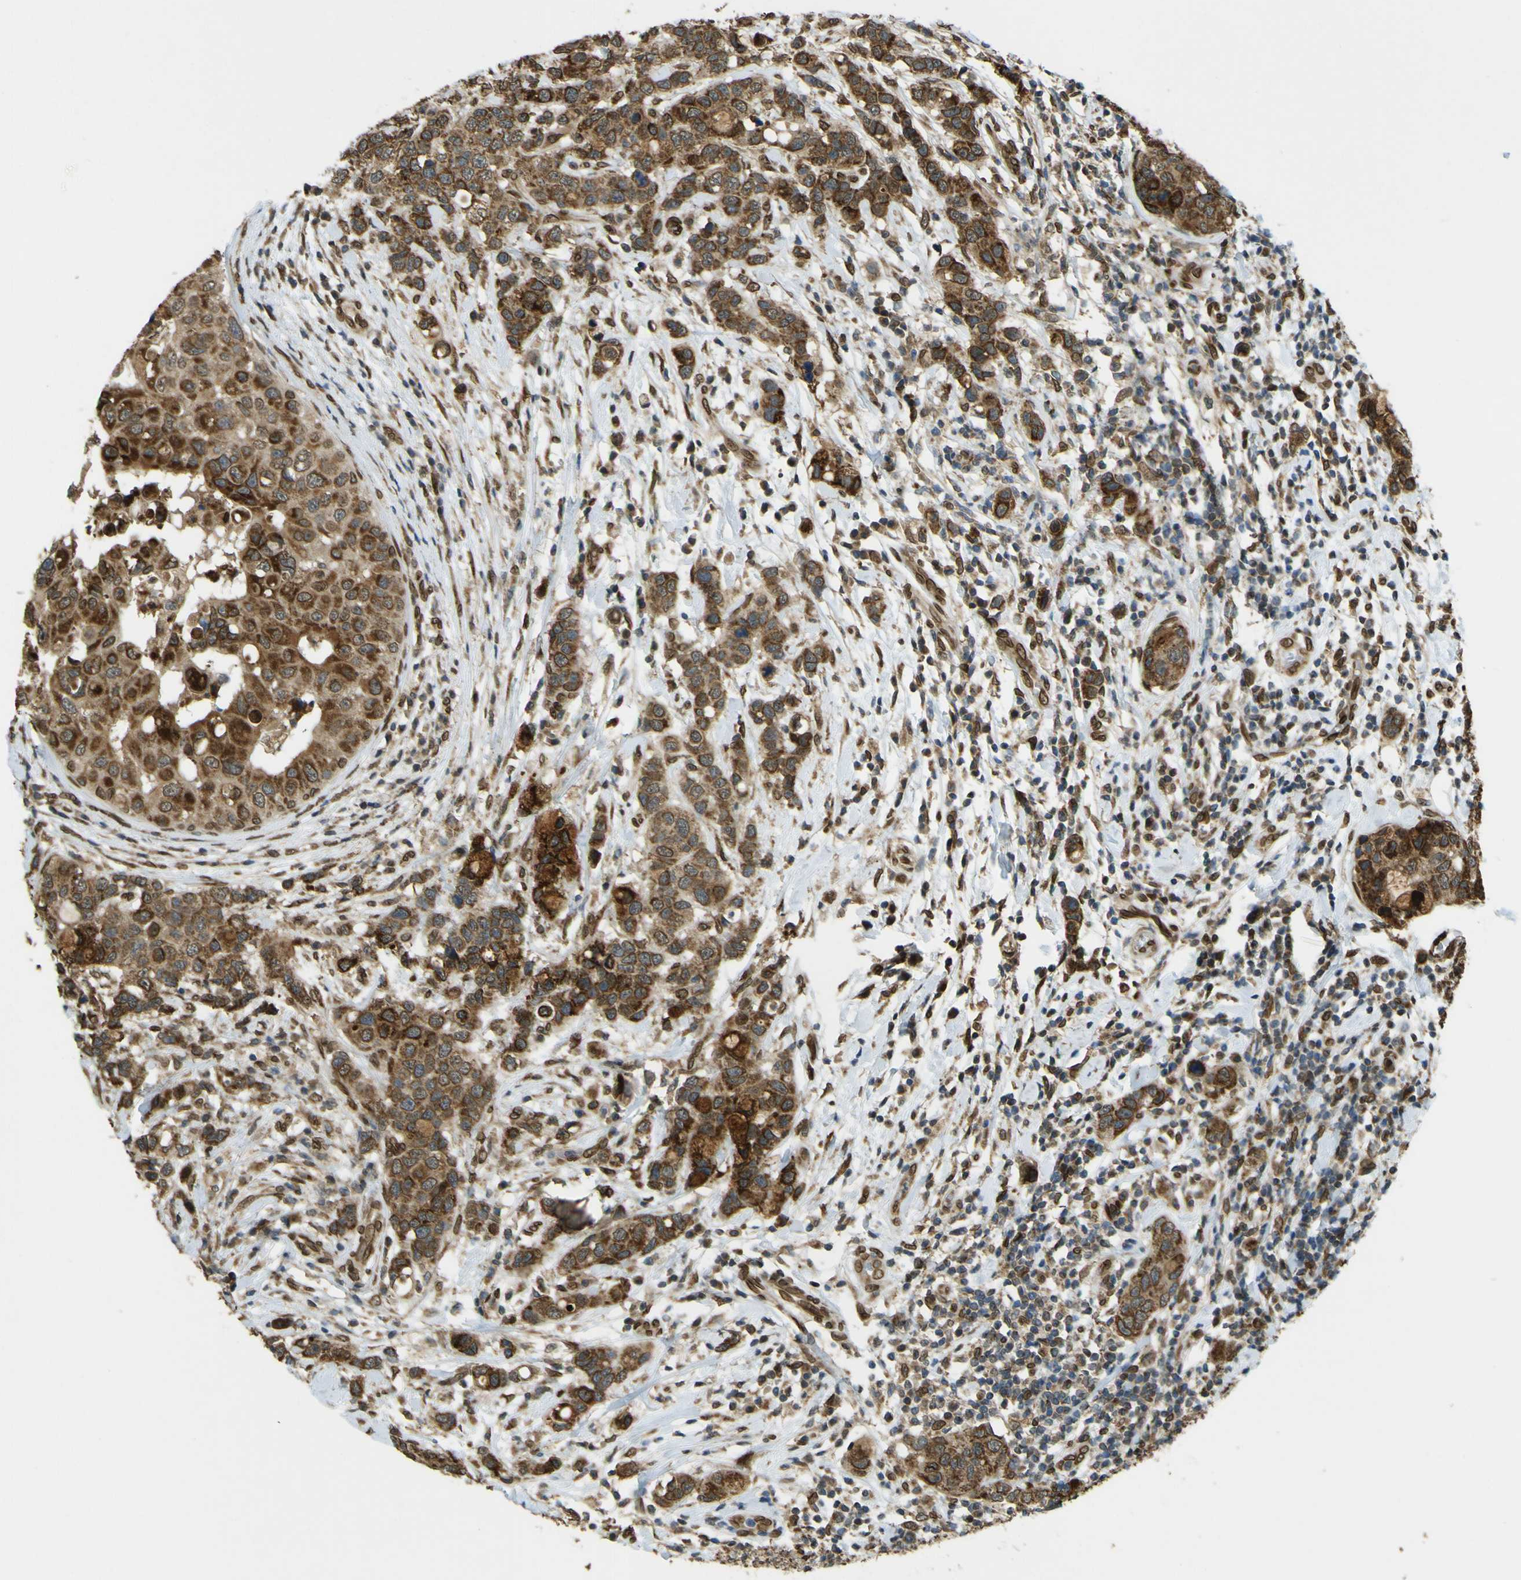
{"staining": {"intensity": "moderate", "quantity": ">75%", "location": "cytoplasmic/membranous,nuclear"}, "tissue": "breast cancer", "cell_type": "Tumor cells", "image_type": "cancer", "snomed": [{"axis": "morphology", "description": "Duct carcinoma"}, {"axis": "topography", "description": "Breast"}], "caption": "Immunohistochemistry (IHC) of intraductal carcinoma (breast) displays medium levels of moderate cytoplasmic/membranous and nuclear positivity in approximately >75% of tumor cells.", "gene": "GALNT1", "patient": {"sex": "female", "age": 27}}